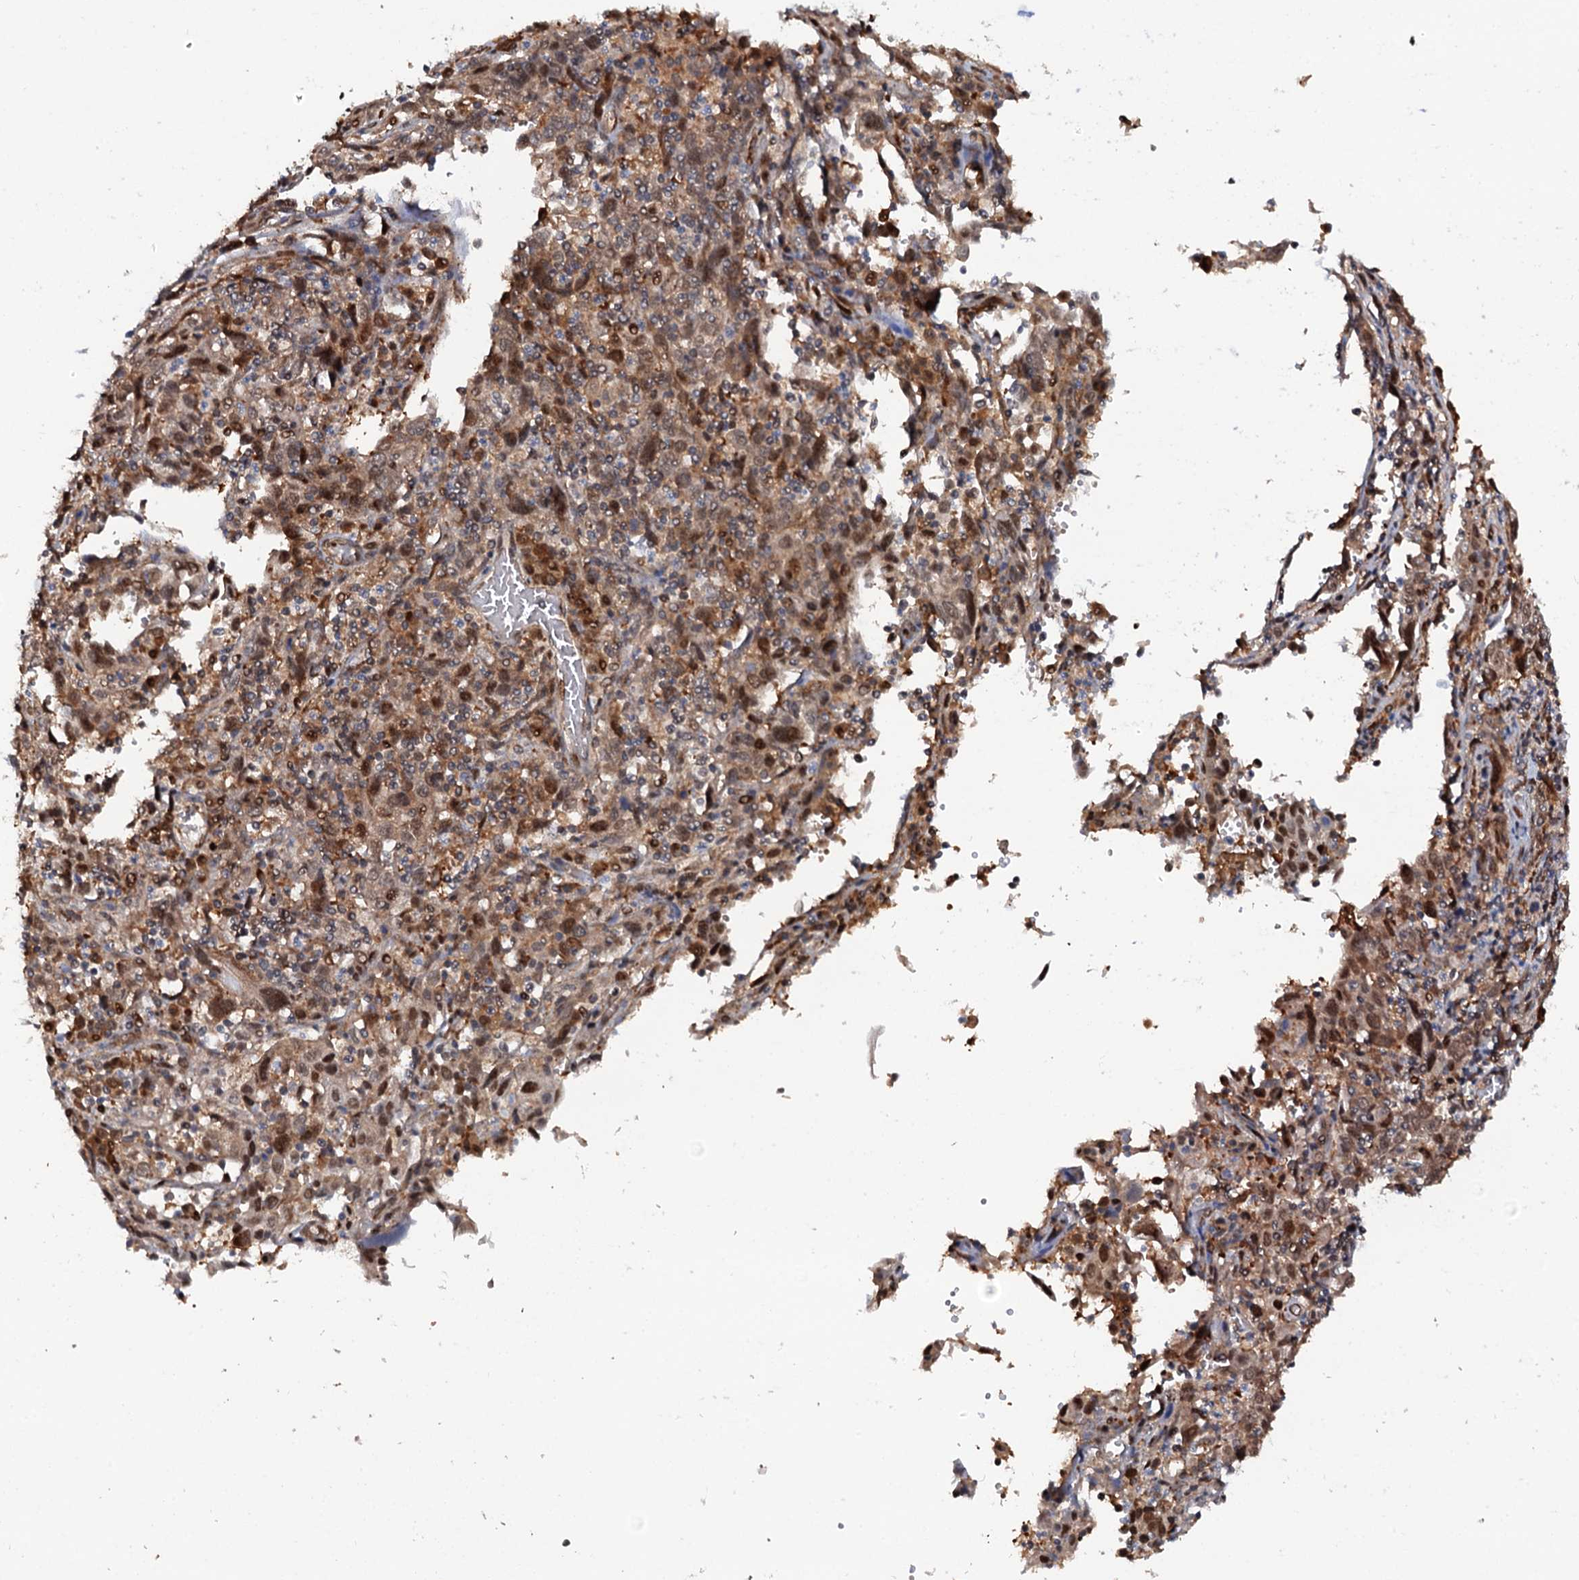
{"staining": {"intensity": "moderate", "quantity": ">75%", "location": "cytoplasmic/membranous,nuclear"}, "tissue": "cervical cancer", "cell_type": "Tumor cells", "image_type": "cancer", "snomed": [{"axis": "morphology", "description": "Squamous cell carcinoma, NOS"}, {"axis": "topography", "description": "Cervix"}], "caption": "Protein positivity by immunohistochemistry (IHC) exhibits moderate cytoplasmic/membranous and nuclear staining in about >75% of tumor cells in cervical squamous cell carcinoma. The staining is performed using DAB brown chromogen to label protein expression. The nuclei are counter-stained blue using hematoxylin.", "gene": "CDC23", "patient": {"sex": "female", "age": 46}}